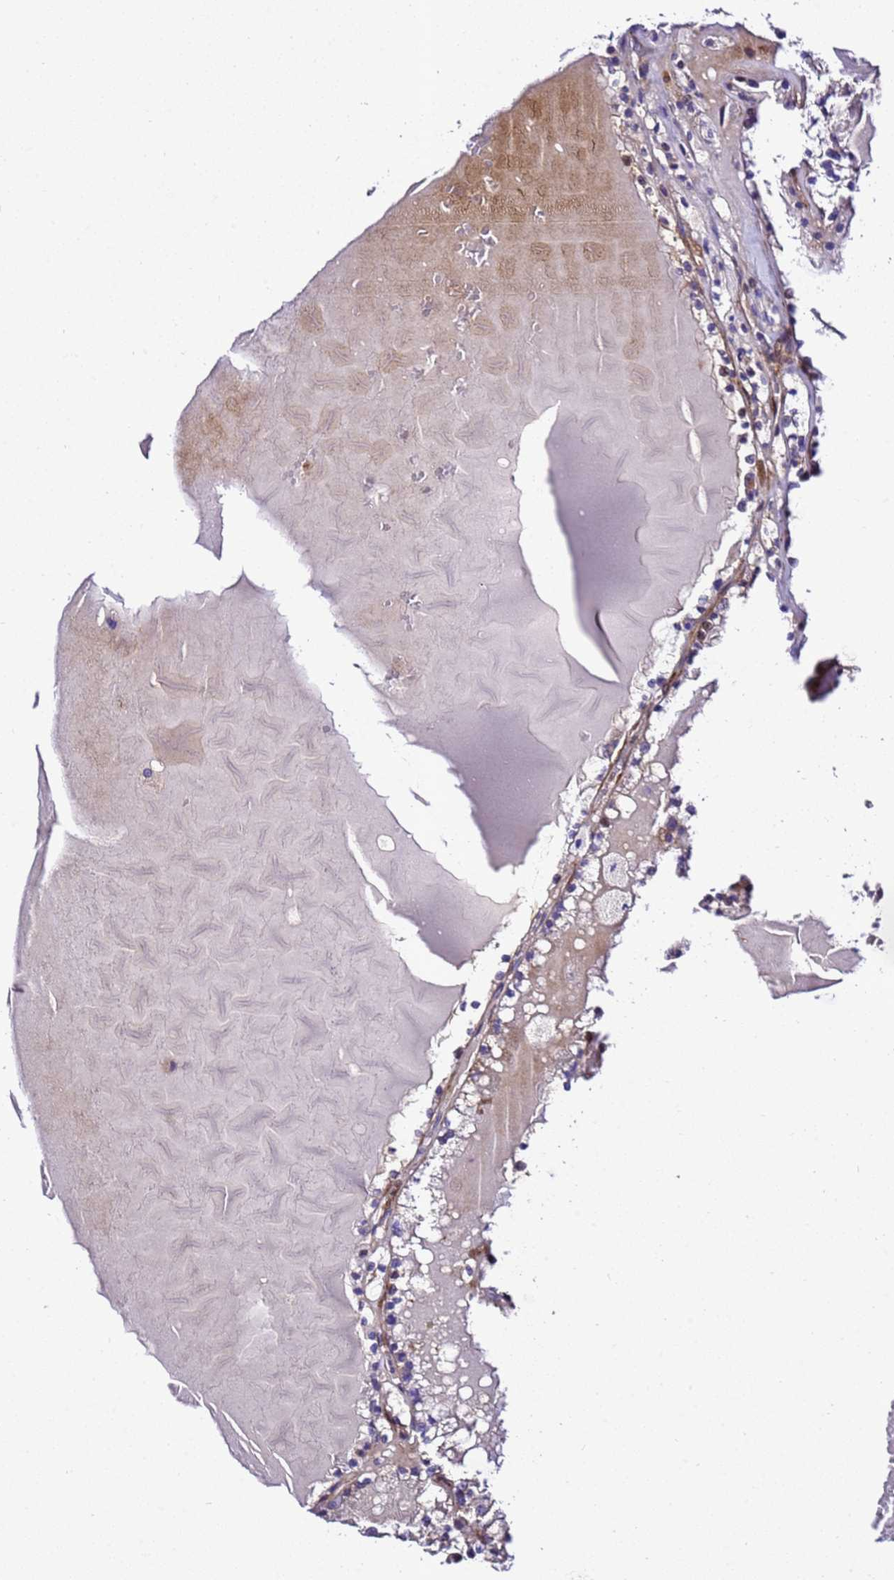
{"staining": {"intensity": "negative", "quantity": "none", "location": "none"}, "tissue": "renal cancer", "cell_type": "Tumor cells", "image_type": "cancer", "snomed": [{"axis": "morphology", "description": "Adenocarcinoma, NOS"}, {"axis": "topography", "description": "Kidney"}], "caption": "This is a photomicrograph of immunohistochemistry staining of renal cancer, which shows no positivity in tumor cells.", "gene": "ZNF417", "patient": {"sex": "female", "age": 56}}